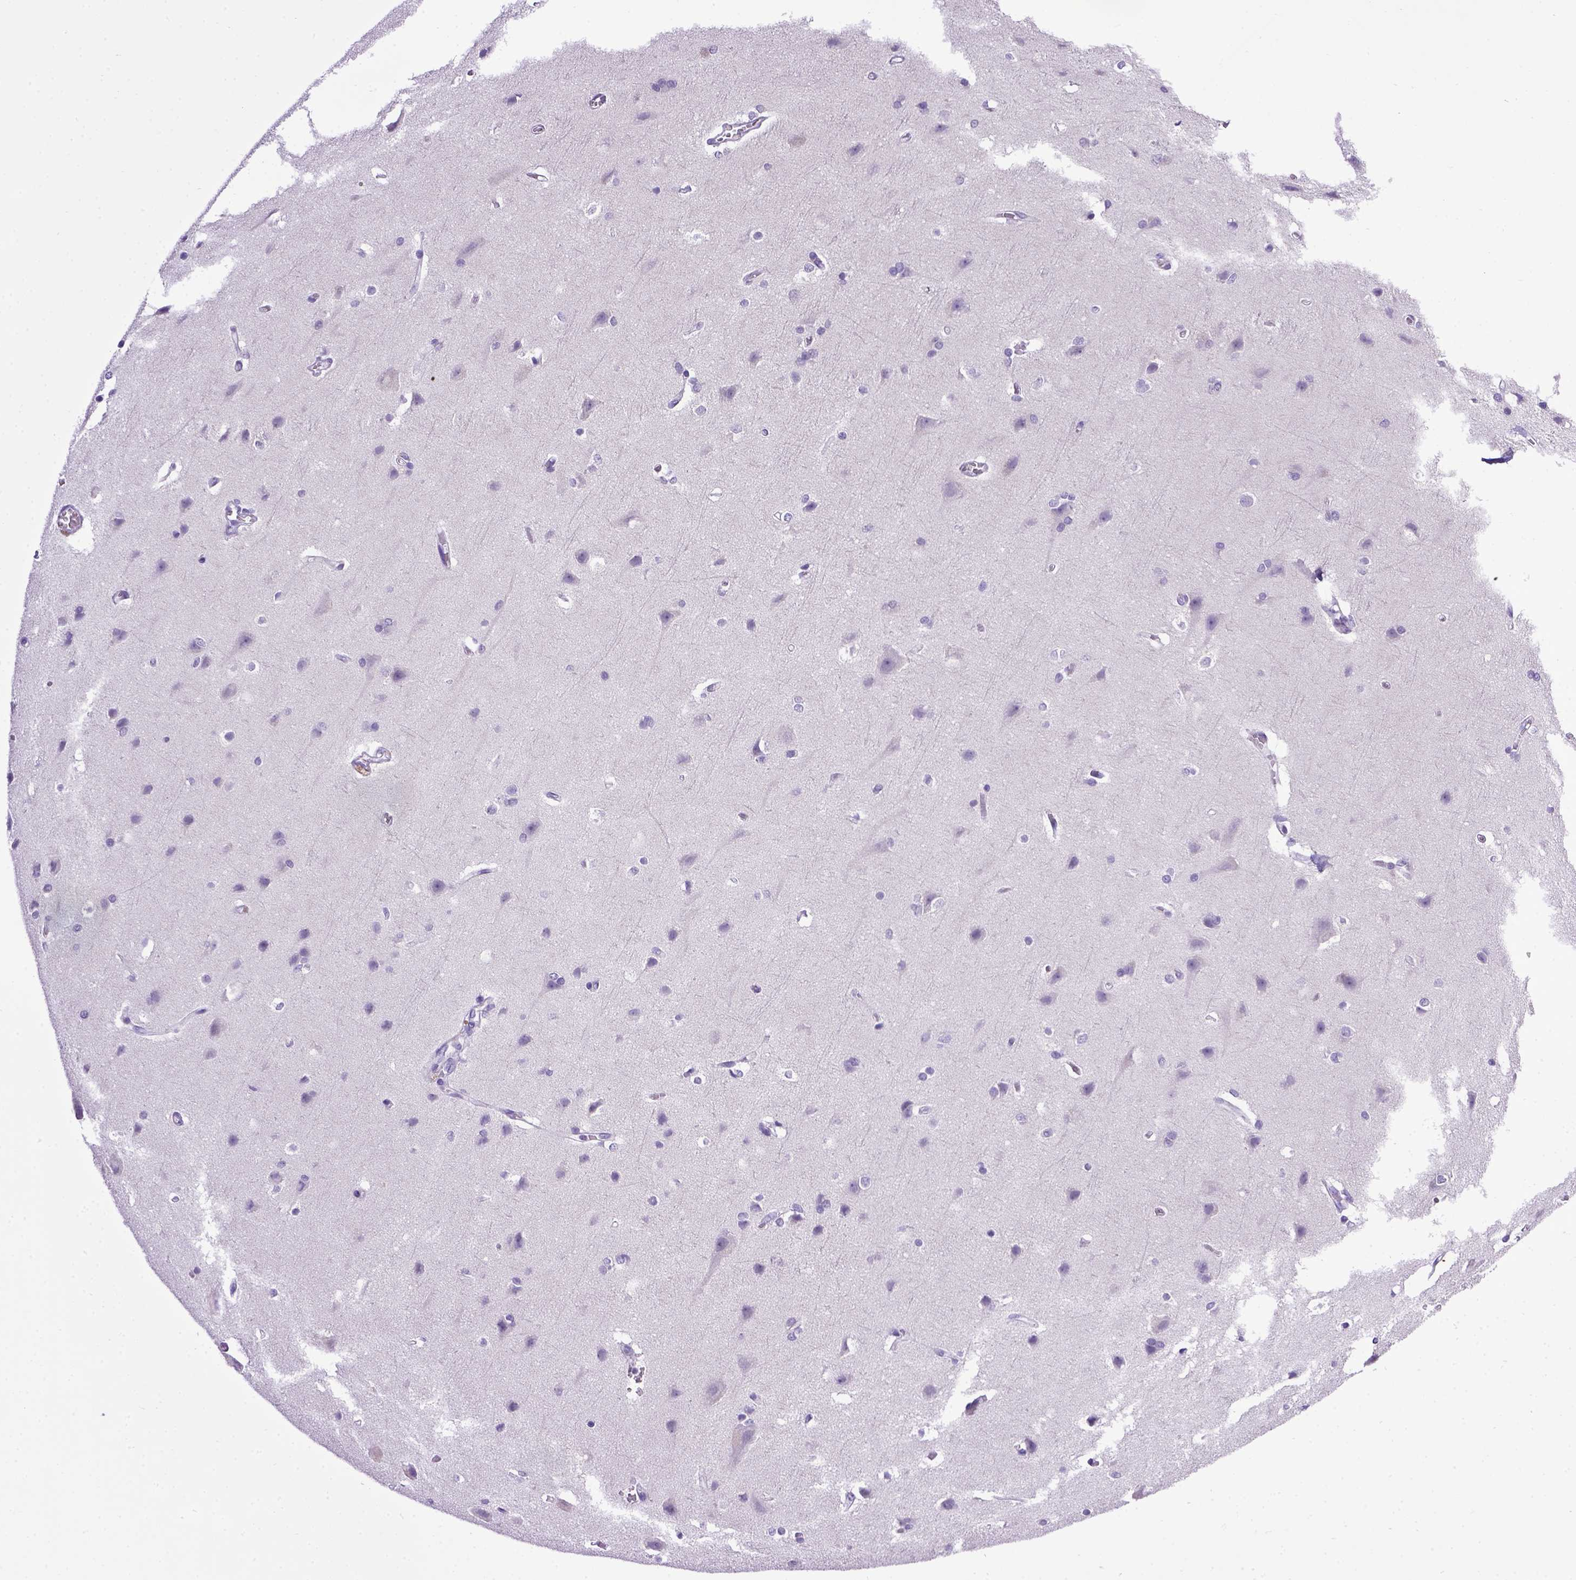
{"staining": {"intensity": "negative", "quantity": "none", "location": "none"}, "tissue": "cerebral cortex", "cell_type": "Endothelial cells", "image_type": "normal", "snomed": [{"axis": "morphology", "description": "Normal tissue, NOS"}, {"axis": "topography", "description": "Cerebral cortex"}], "caption": "Immunohistochemistry of normal human cerebral cortex reveals no positivity in endothelial cells.", "gene": "CDH1", "patient": {"sex": "male", "age": 37}}